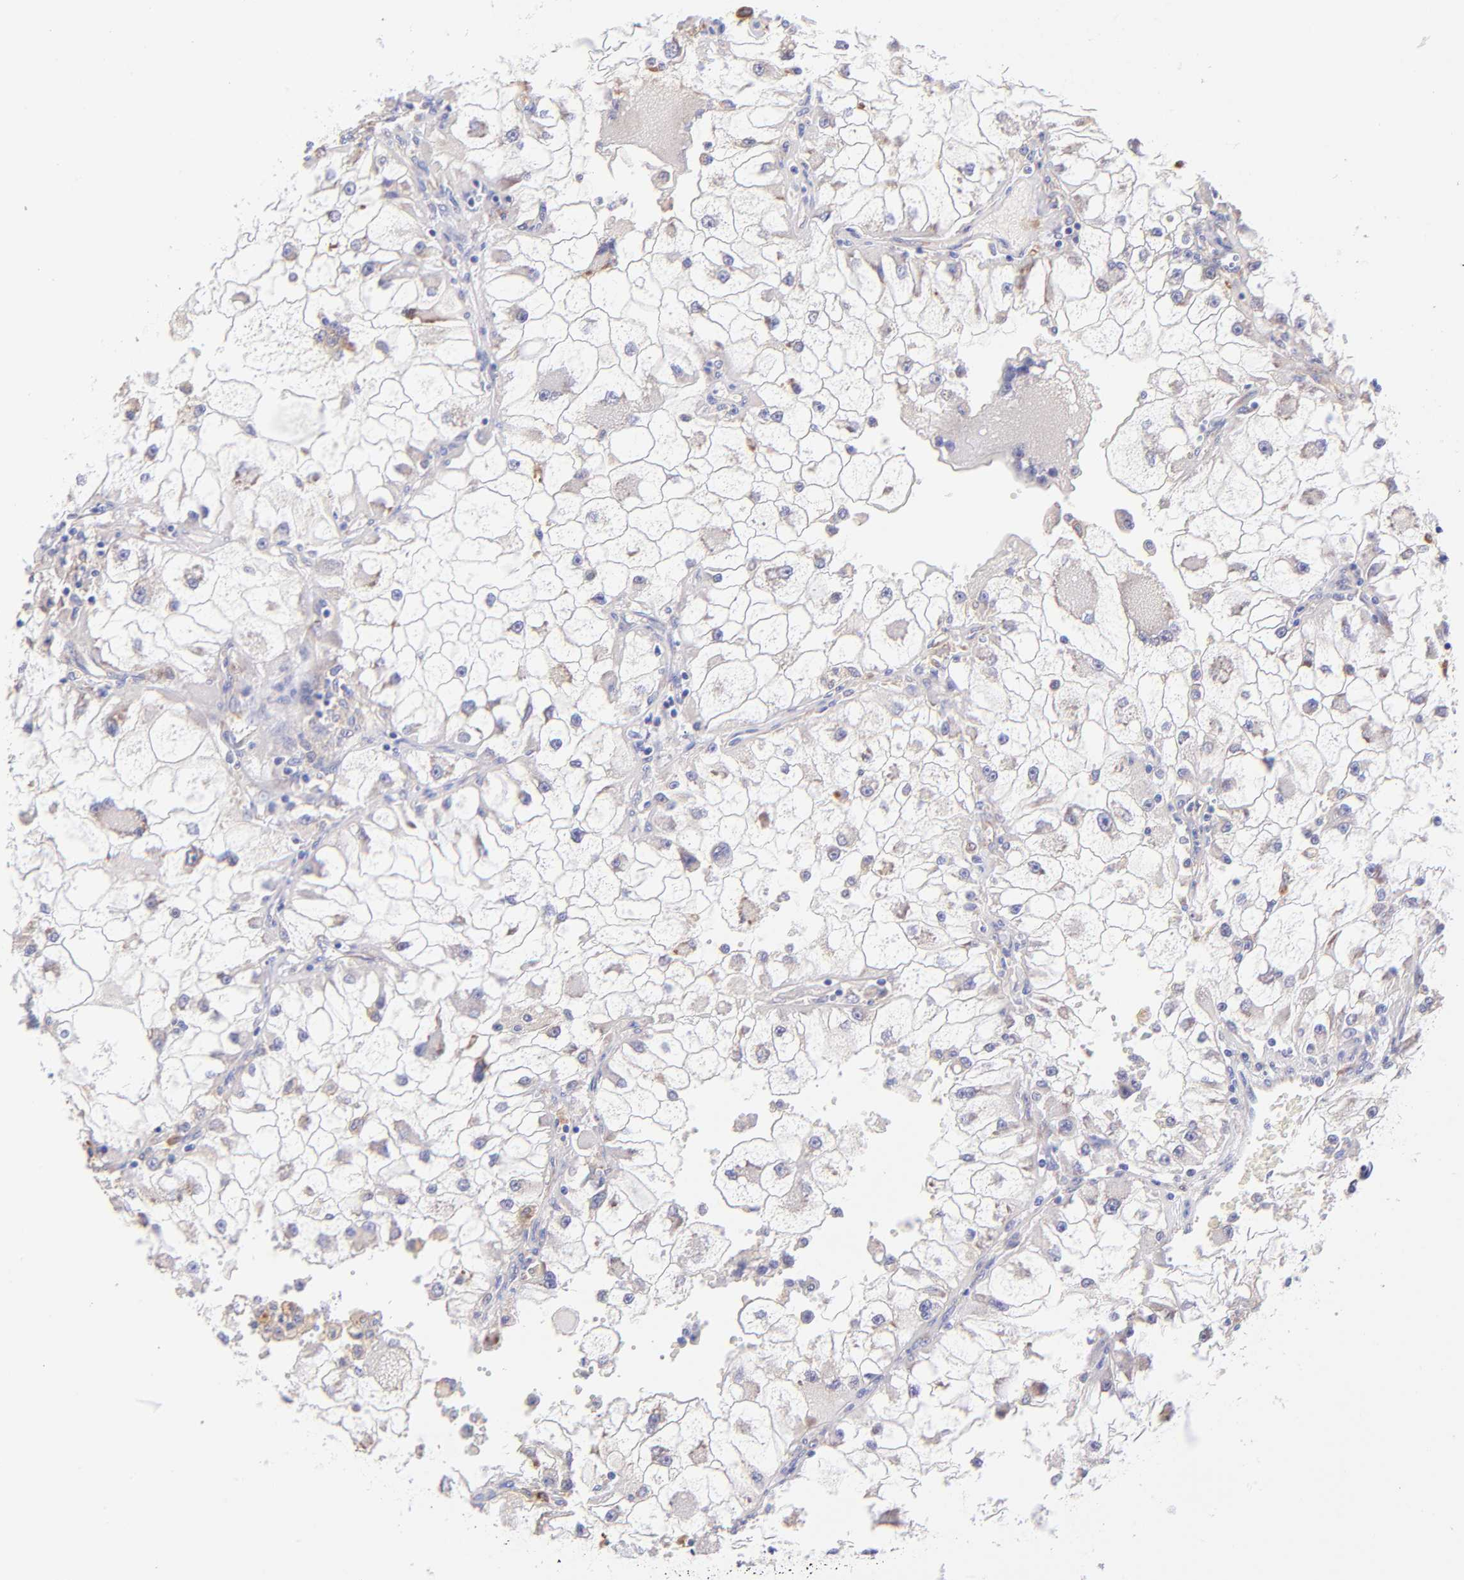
{"staining": {"intensity": "negative", "quantity": "none", "location": "none"}, "tissue": "renal cancer", "cell_type": "Tumor cells", "image_type": "cancer", "snomed": [{"axis": "morphology", "description": "Adenocarcinoma, NOS"}, {"axis": "topography", "description": "Kidney"}], "caption": "A micrograph of renal adenocarcinoma stained for a protein reveals no brown staining in tumor cells.", "gene": "RPL11", "patient": {"sex": "female", "age": 73}}